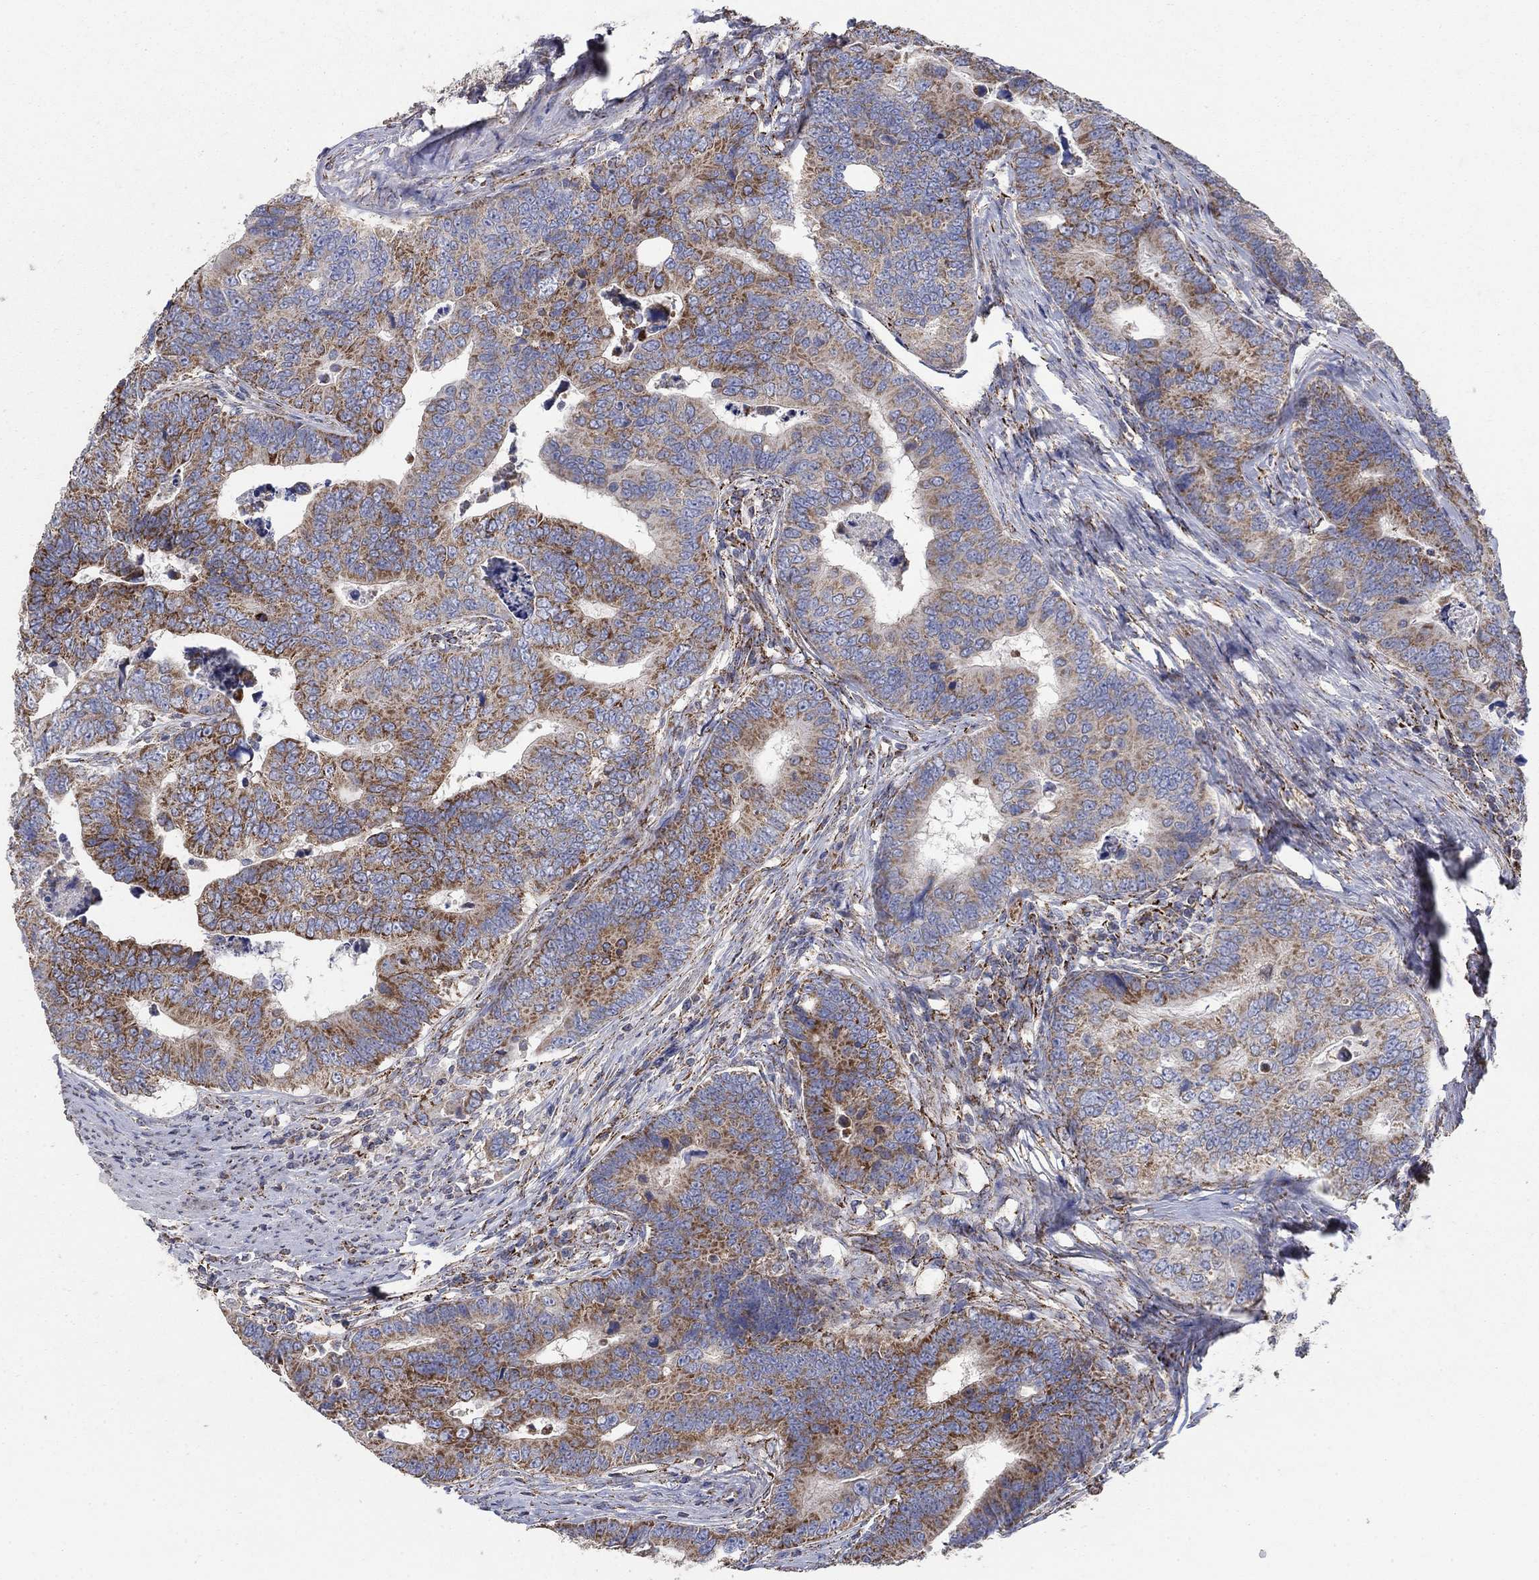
{"staining": {"intensity": "moderate", "quantity": ">75%", "location": "cytoplasmic/membranous"}, "tissue": "colorectal cancer", "cell_type": "Tumor cells", "image_type": "cancer", "snomed": [{"axis": "morphology", "description": "Adenocarcinoma, NOS"}, {"axis": "topography", "description": "Colon"}], "caption": "DAB immunohistochemical staining of colorectal adenocarcinoma demonstrates moderate cytoplasmic/membranous protein positivity in approximately >75% of tumor cells.", "gene": "PNPLA2", "patient": {"sex": "female", "age": 72}}